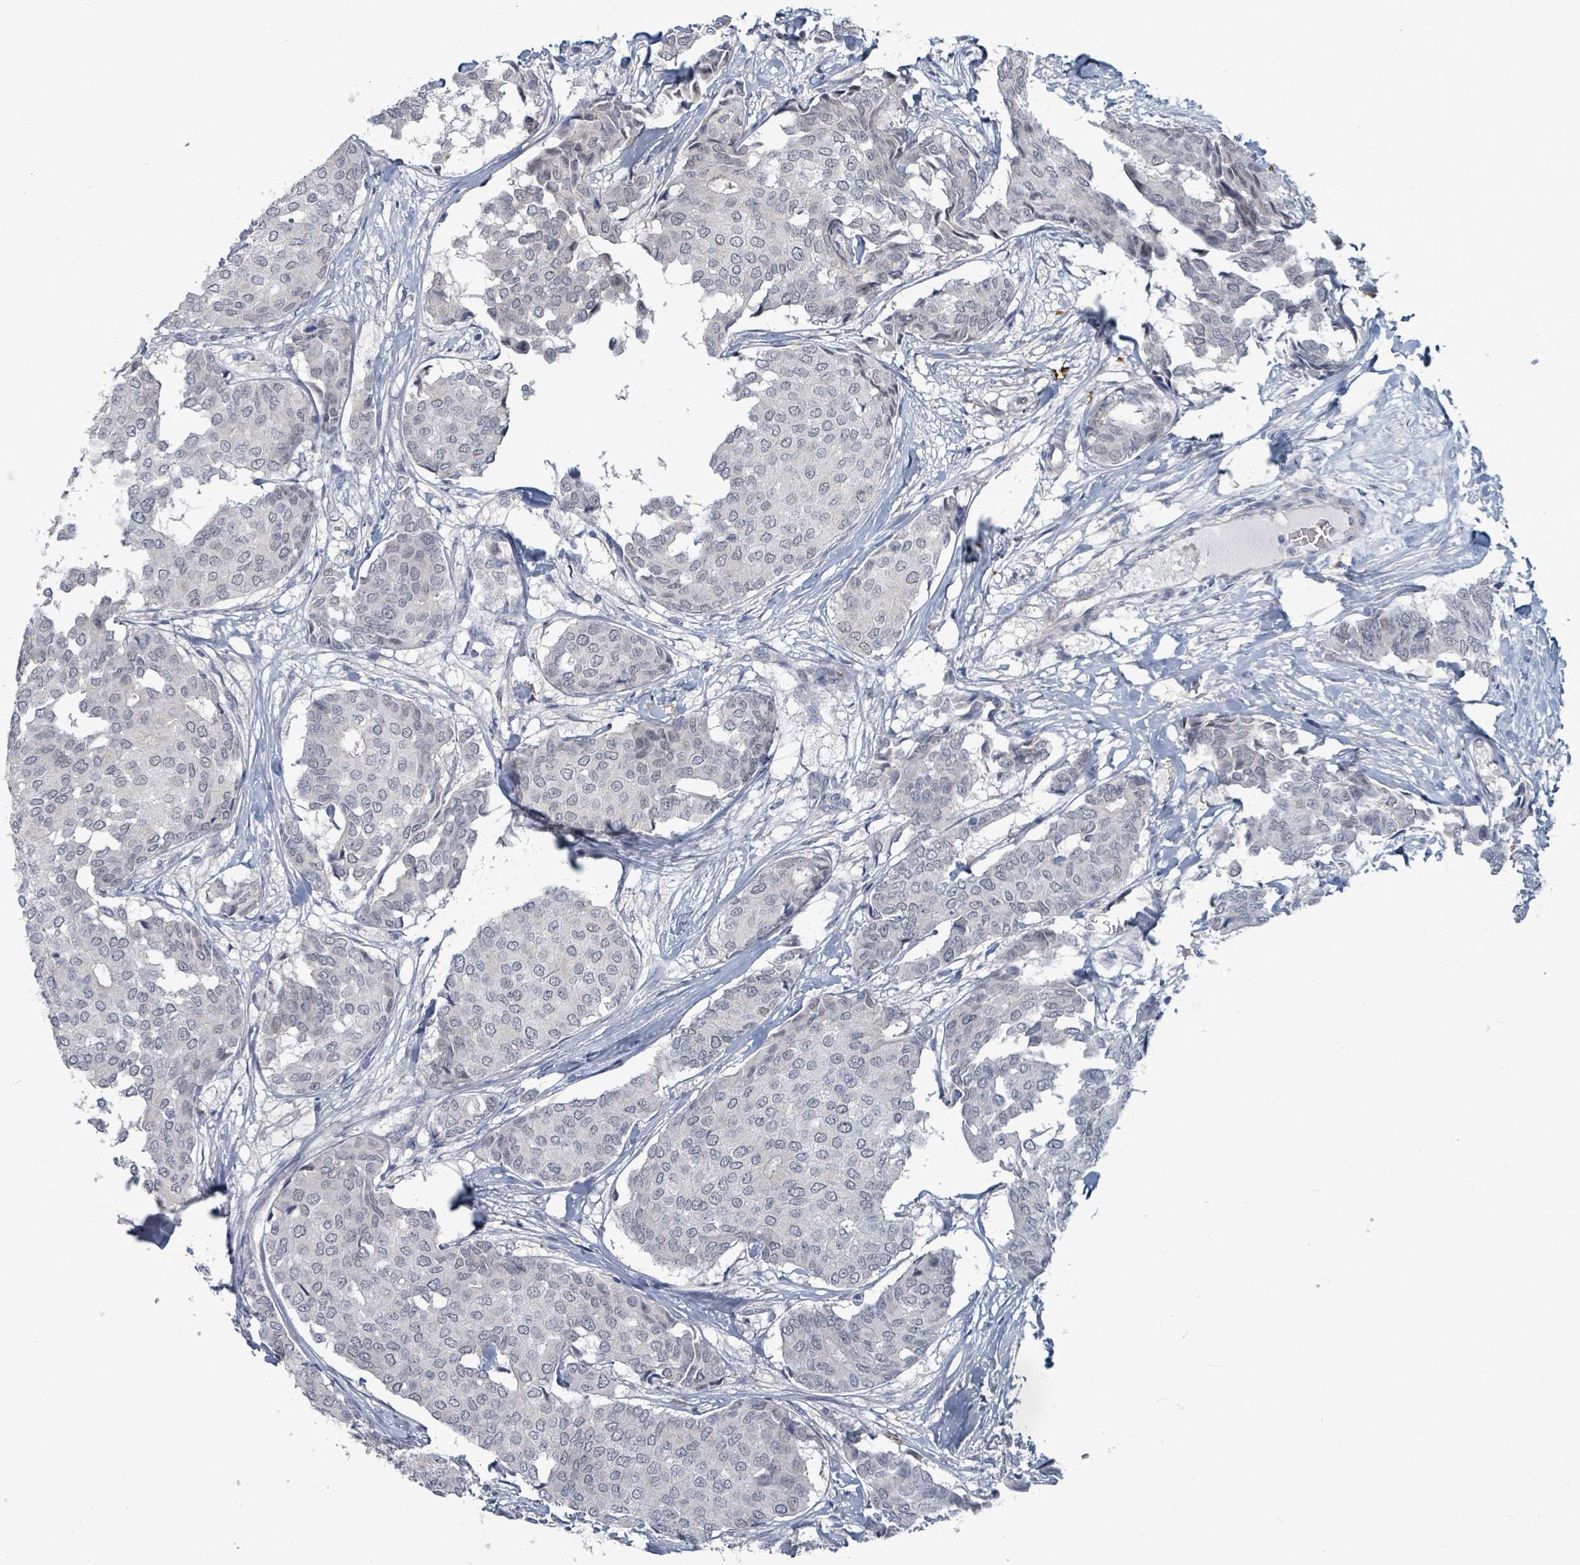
{"staining": {"intensity": "negative", "quantity": "none", "location": "none"}, "tissue": "breast cancer", "cell_type": "Tumor cells", "image_type": "cancer", "snomed": [{"axis": "morphology", "description": "Duct carcinoma"}, {"axis": "topography", "description": "Breast"}], "caption": "Immunohistochemical staining of human breast cancer (infiltrating ductal carcinoma) shows no significant staining in tumor cells.", "gene": "TRDMT1", "patient": {"sex": "female", "age": 75}}